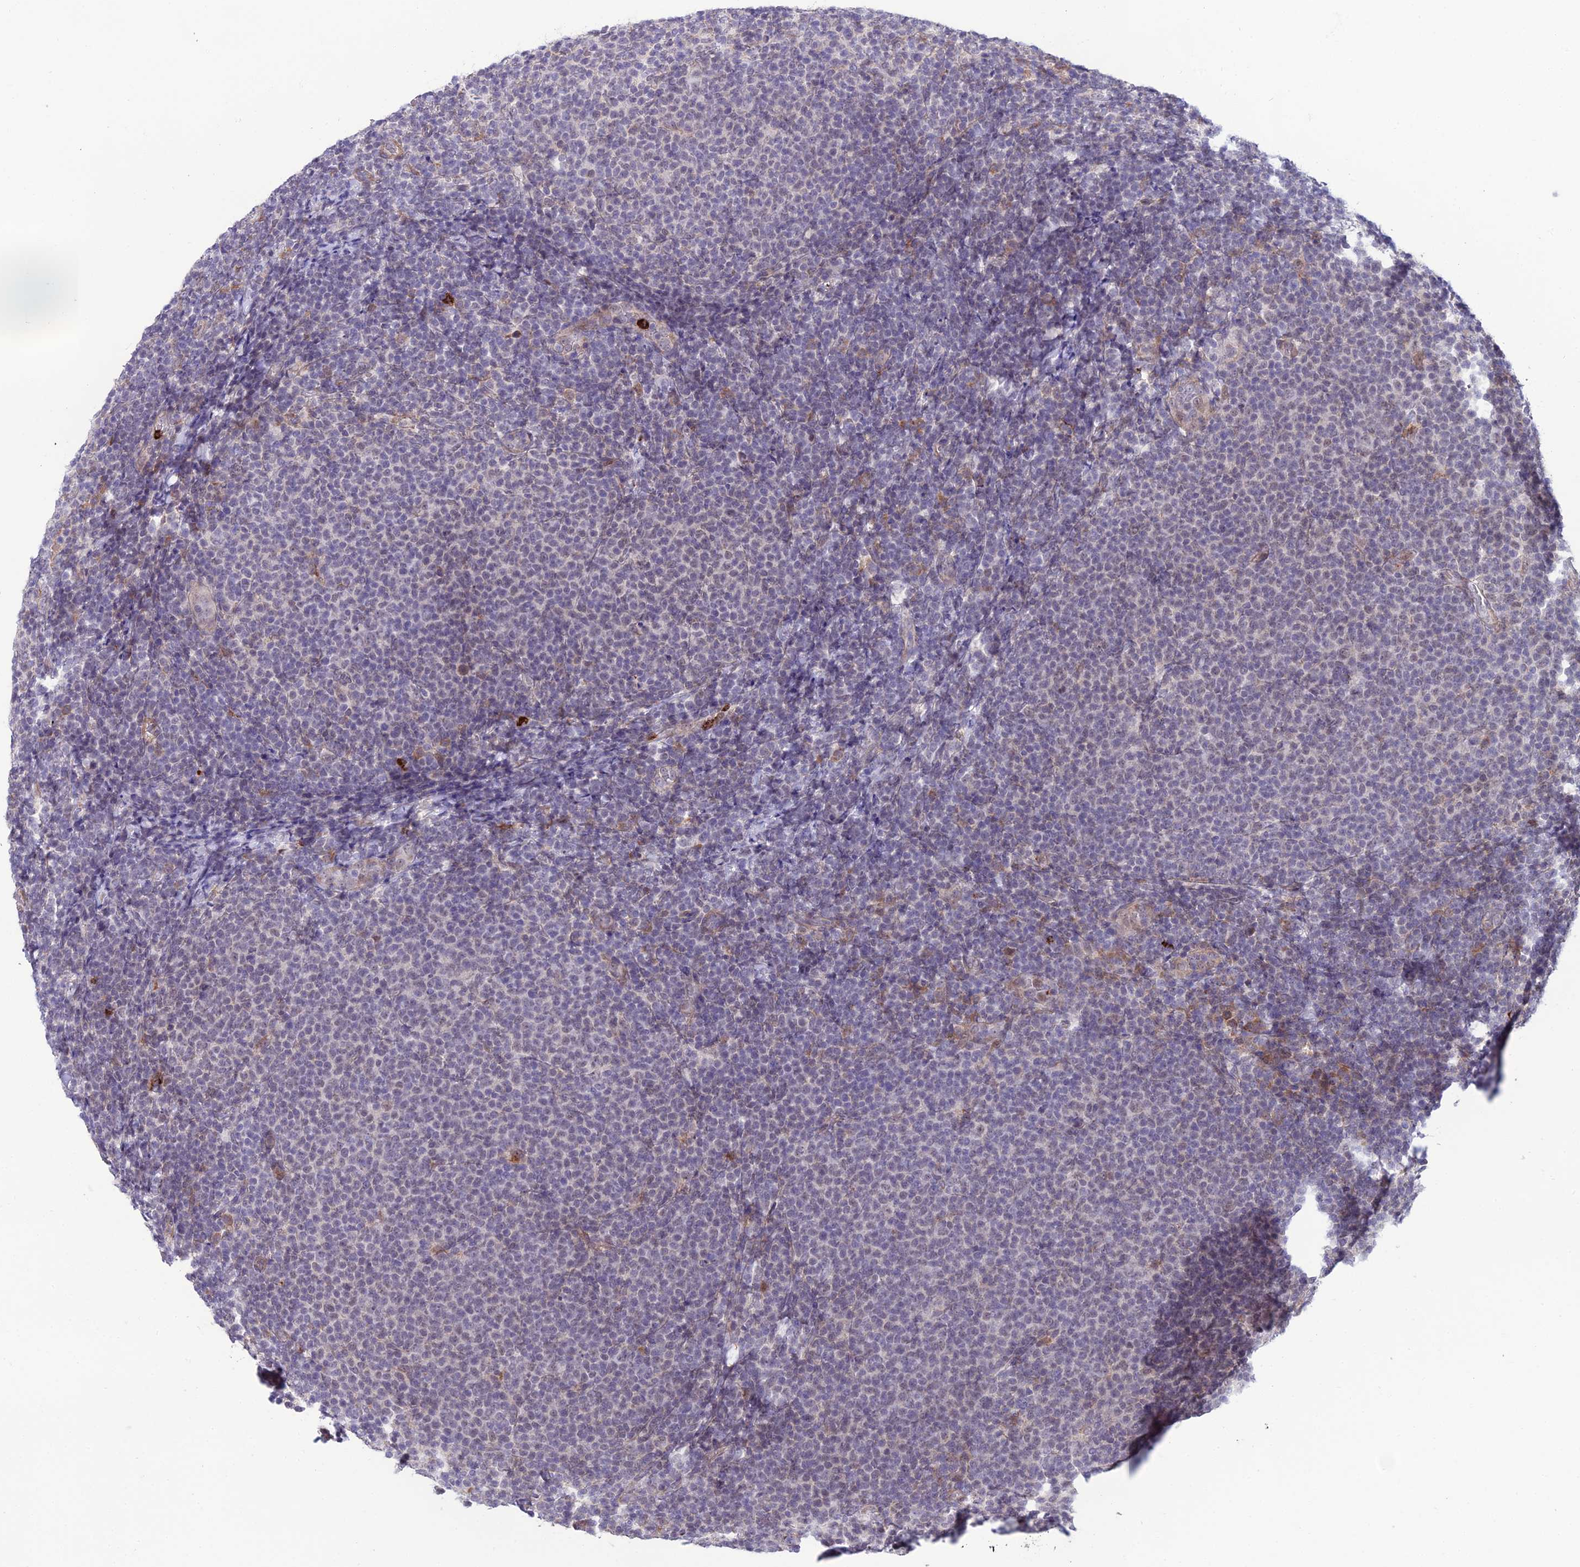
{"staining": {"intensity": "negative", "quantity": "none", "location": "none"}, "tissue": "lymphoma", "cell_type": "Tumor cells", "image_type": "cancer", "snomed": [{"axis": "morphology", "description": "Malignant lymphoma, non-Hodgkin's type, Low grade"}, {"axis": "topography", "description": "Lymph node"}], "caption": "Immunohistochemistry (IHC) image of neoplastic tissue: human lymphoma stained with DAB shows no significant protein positivity in tumor cells. (Stains: DAB immunohistochemistry with hematoxylin counter stain, Microscopy: brightfield microscopy at high magnification).", "gene": "COL6A6", "patient": {"sex": "male", "age": 66}}